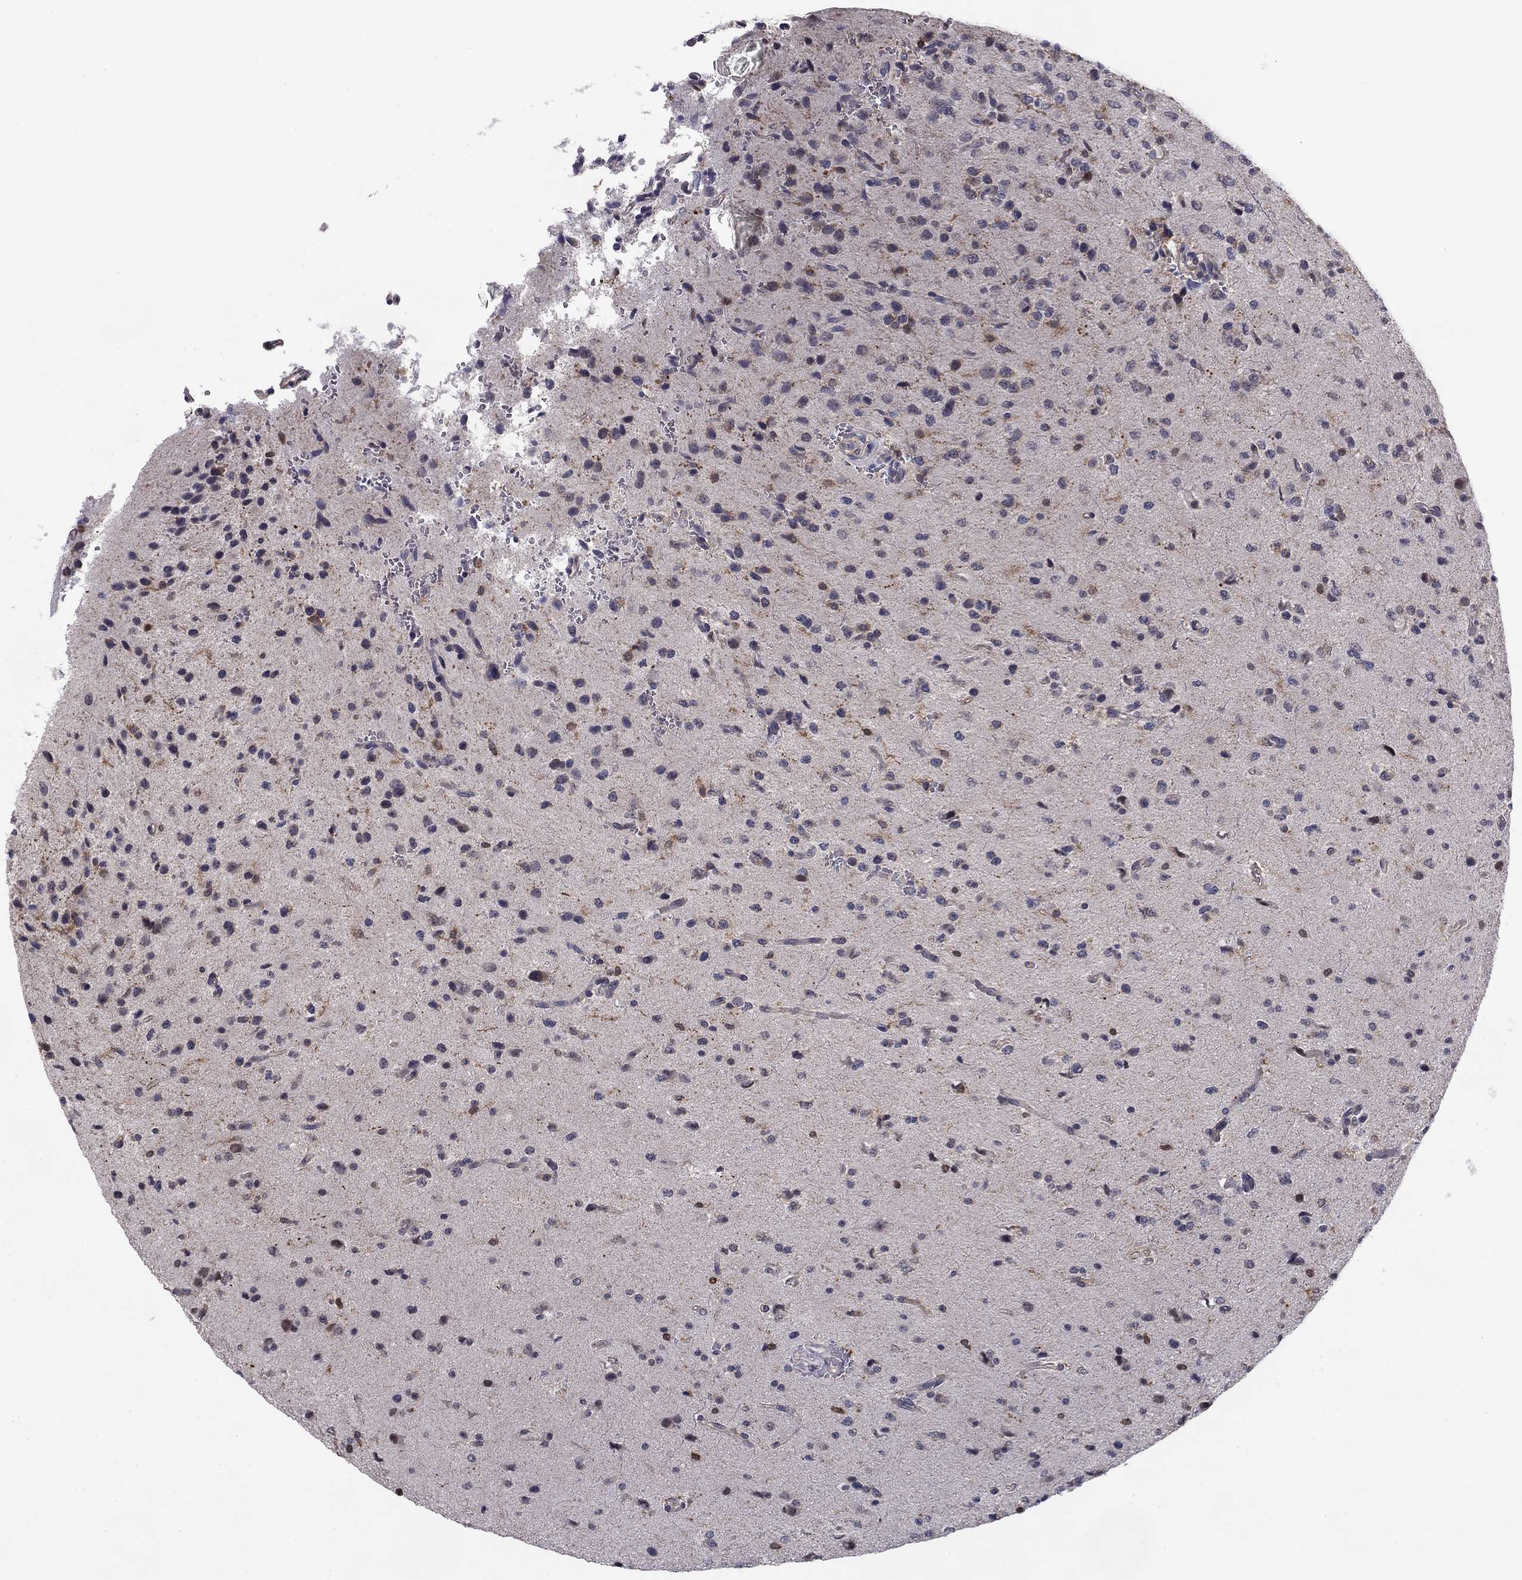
{"staining": {"intensity": "negative", "quantity": "none", "location": "none"}, "tissue": "glioma", "cell_type": "Tumor cells", "image_type": "cancer", "snomed": [{"axis": "morphology", "description": "Glioma, malignant, Low grade"}, {"axis": "topography", "description": "Brain"}], "caption": "This is an immunohistochemistry (IHC) micrograph of glioma. There is no expression in tumor cells.", "gene": "PLCB2", "patient": {"sex": "male", "age": 41}}